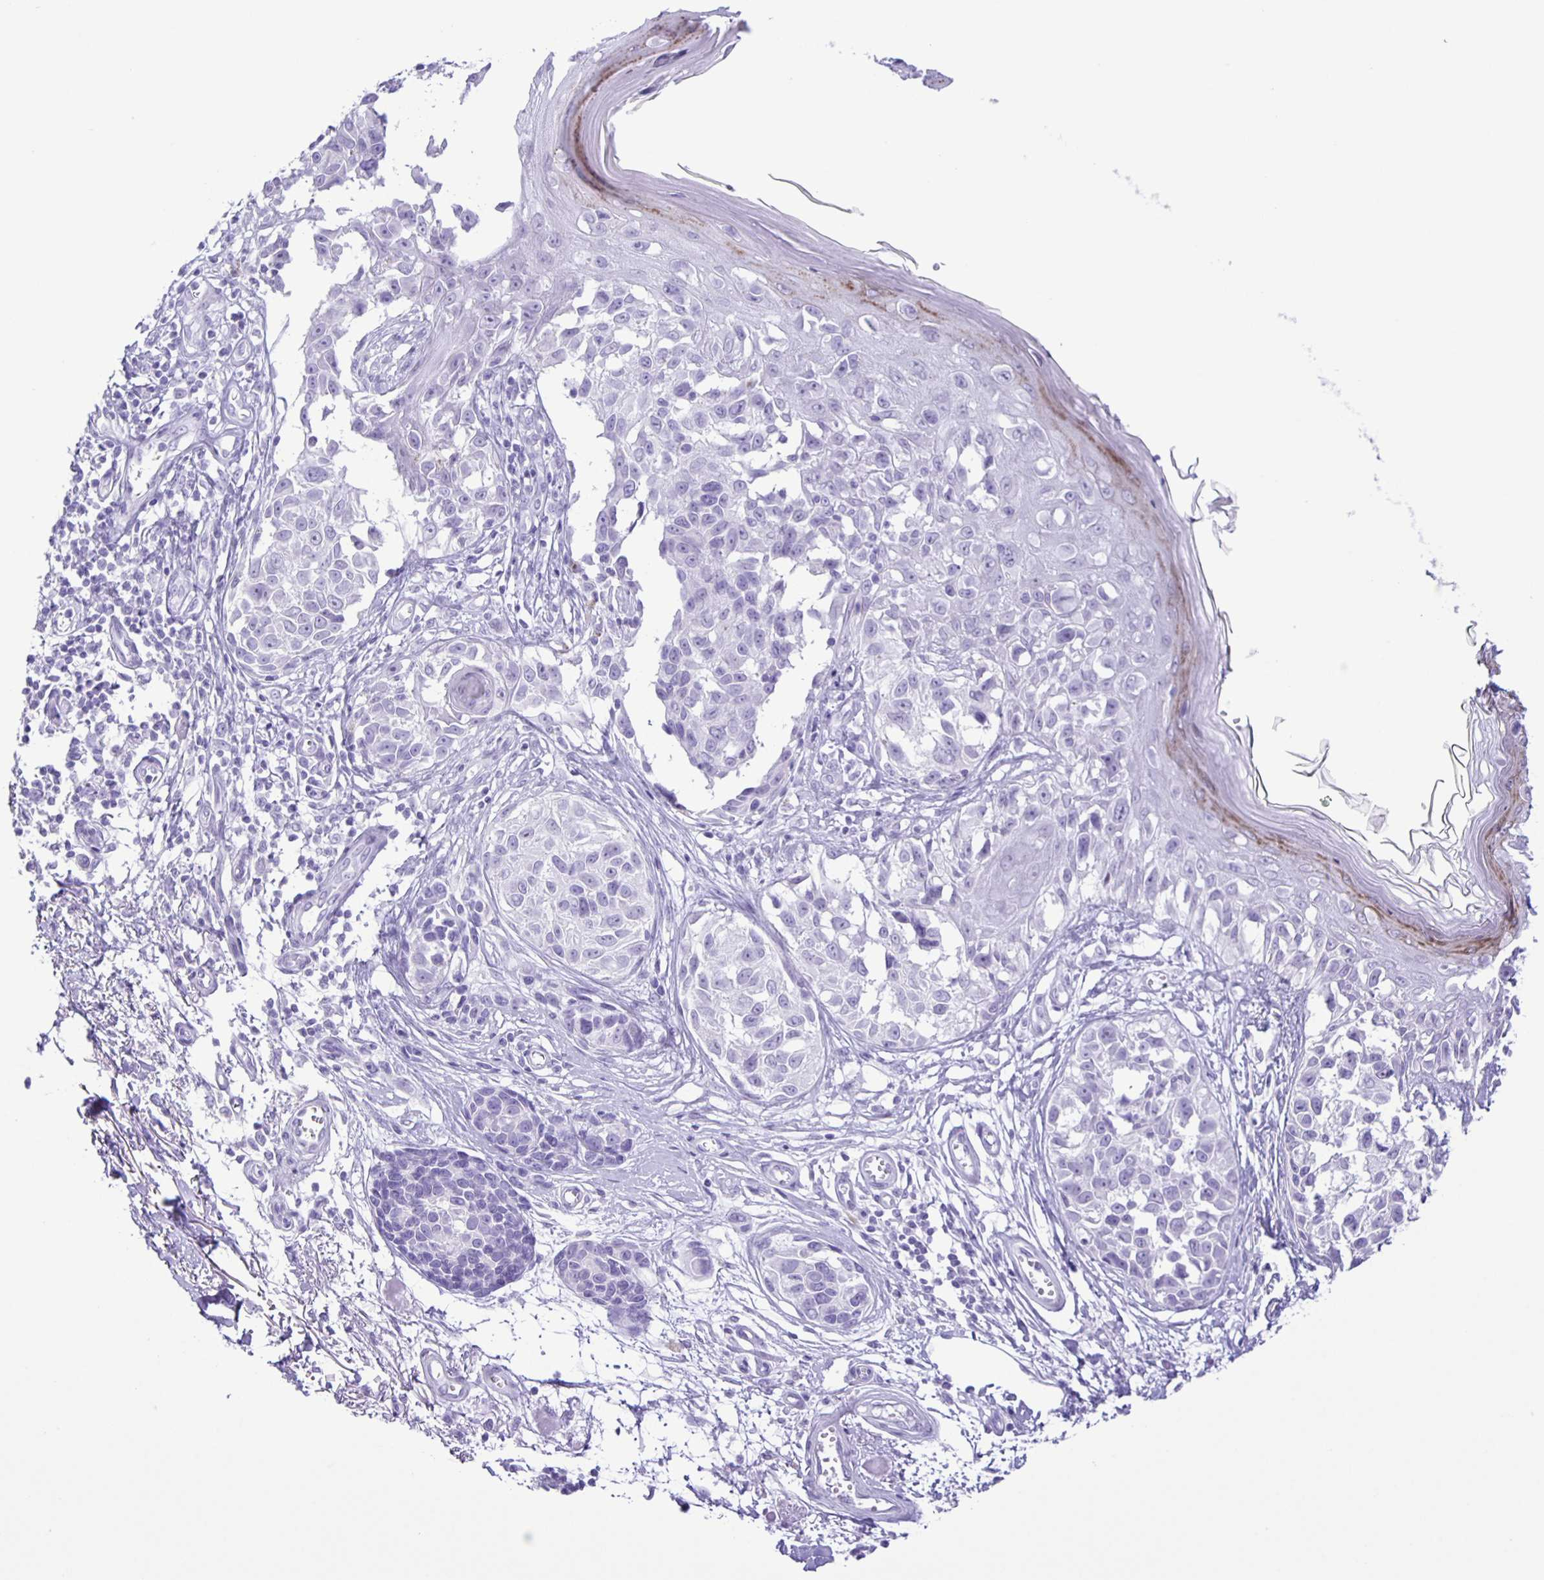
{"staining": {"intensity": "negative", "quantity": "none", "location": "none"}, "tissue": "melanoma", "cell_type": "Tumor cells", "image_type": "cancer", "snomed": [{"axis": "morphology", "description": "Malignant melanoma, NOS"}, {"axis": "topography", "description": "Skin"}], "caption": "A micrograph of malignant melanoma stained for a protein demonstrates no brown staining in tumor cells.", "gene": "EZHIP", "patient": {"sex": "male", "age": 73}}